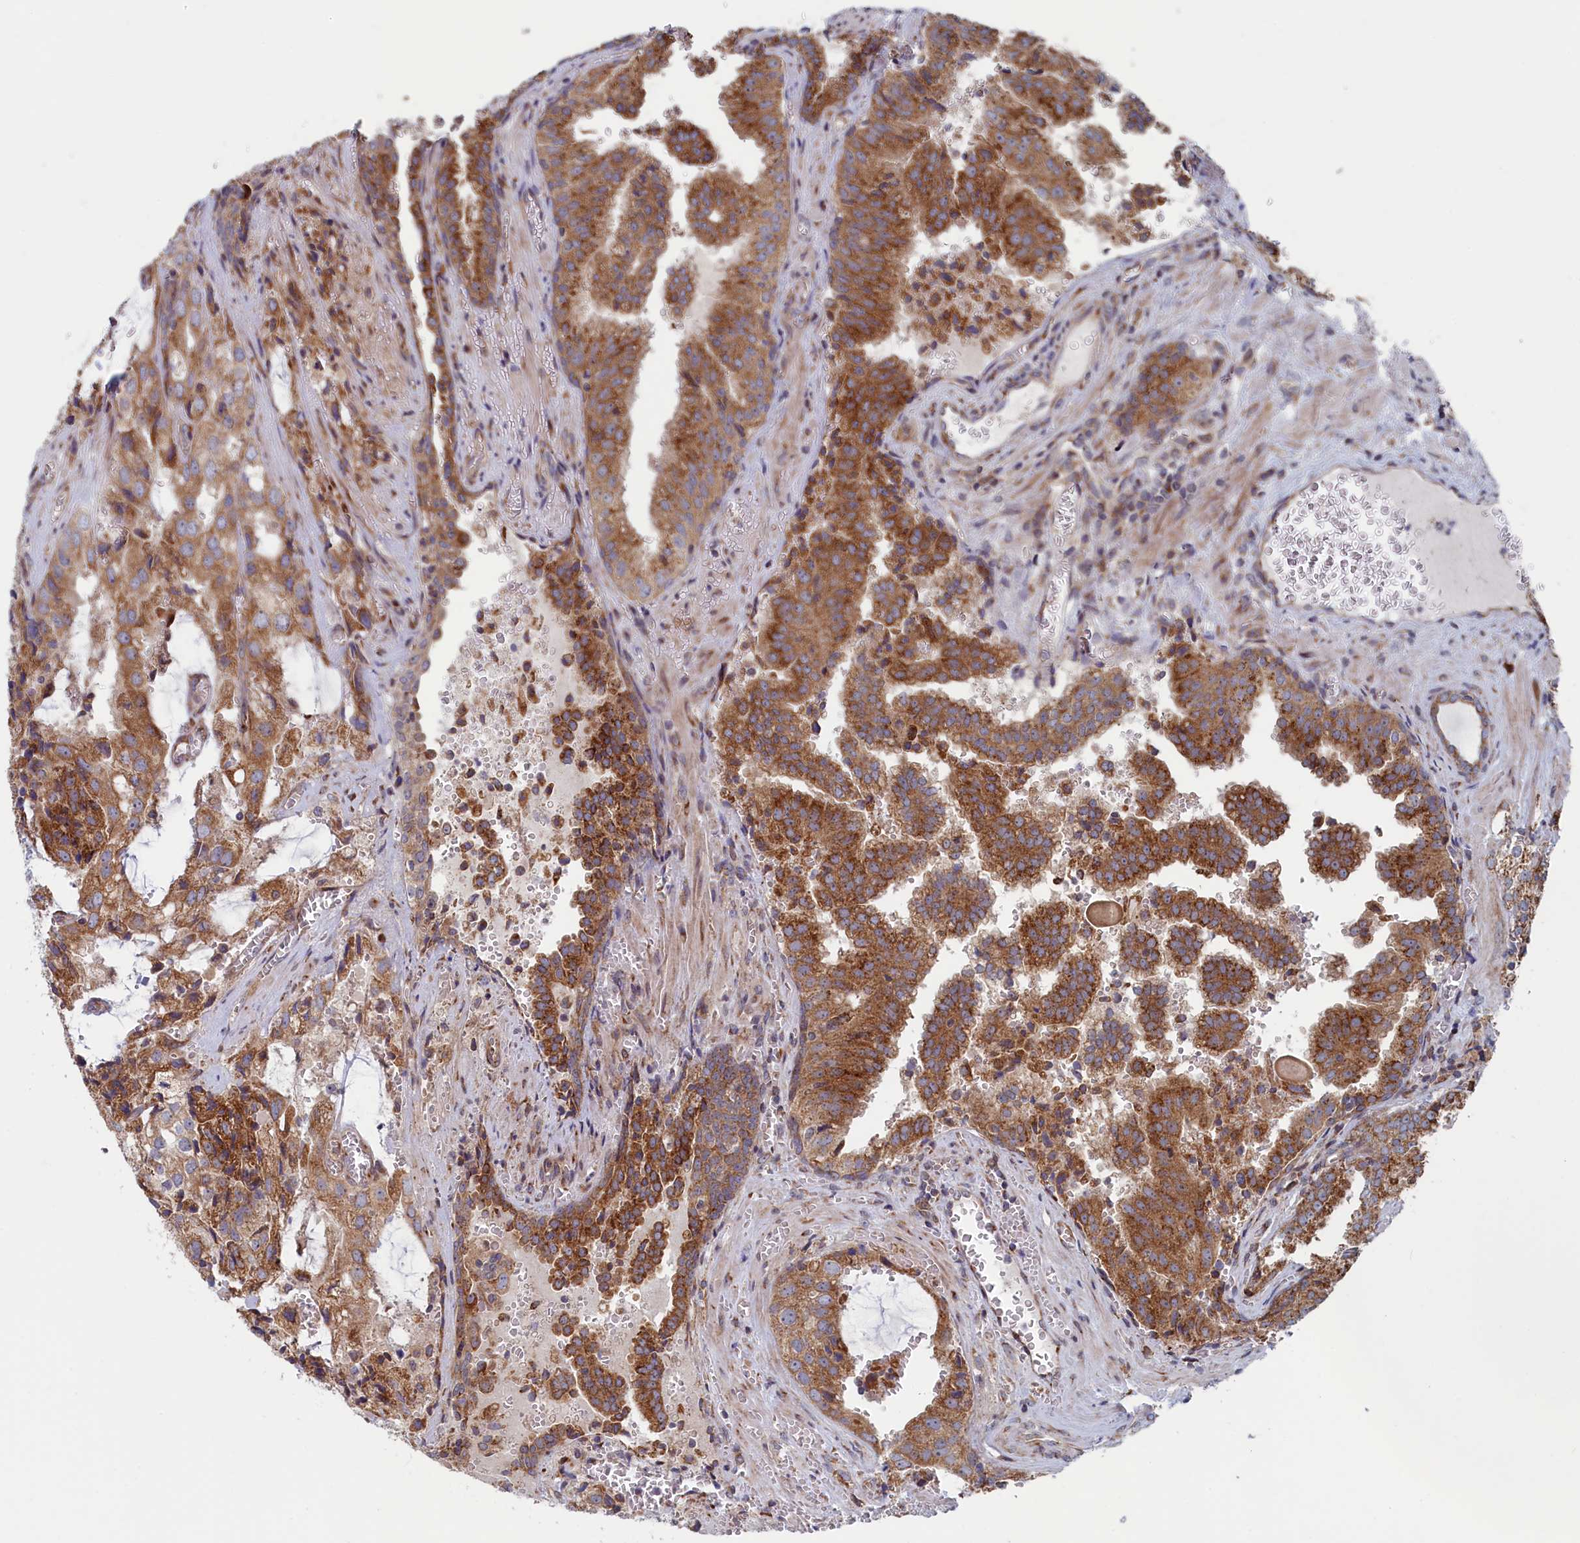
{"staining": {"intensity": "moderate", "quantity": ">75%", "location": "cytoplasmic/membranous"}, "tissue": "prostate cancer", "cell_type": "Tumor cells", "image_type": "cancer", "snomed": [{"axis": "morphology", "description": "Adenocarcinoma, High grade"}, {"axis": "topography", "description": "Prostate"}], "caption": "Protein staining by immunohistochemistry displays moderate cytoplasmic/membranous positivity in about >75% of tumor cells in high-grade adenocarcinoma (prostate).", "gene": "MTFMT", "patient": {"sex": "male", "age": 68}}